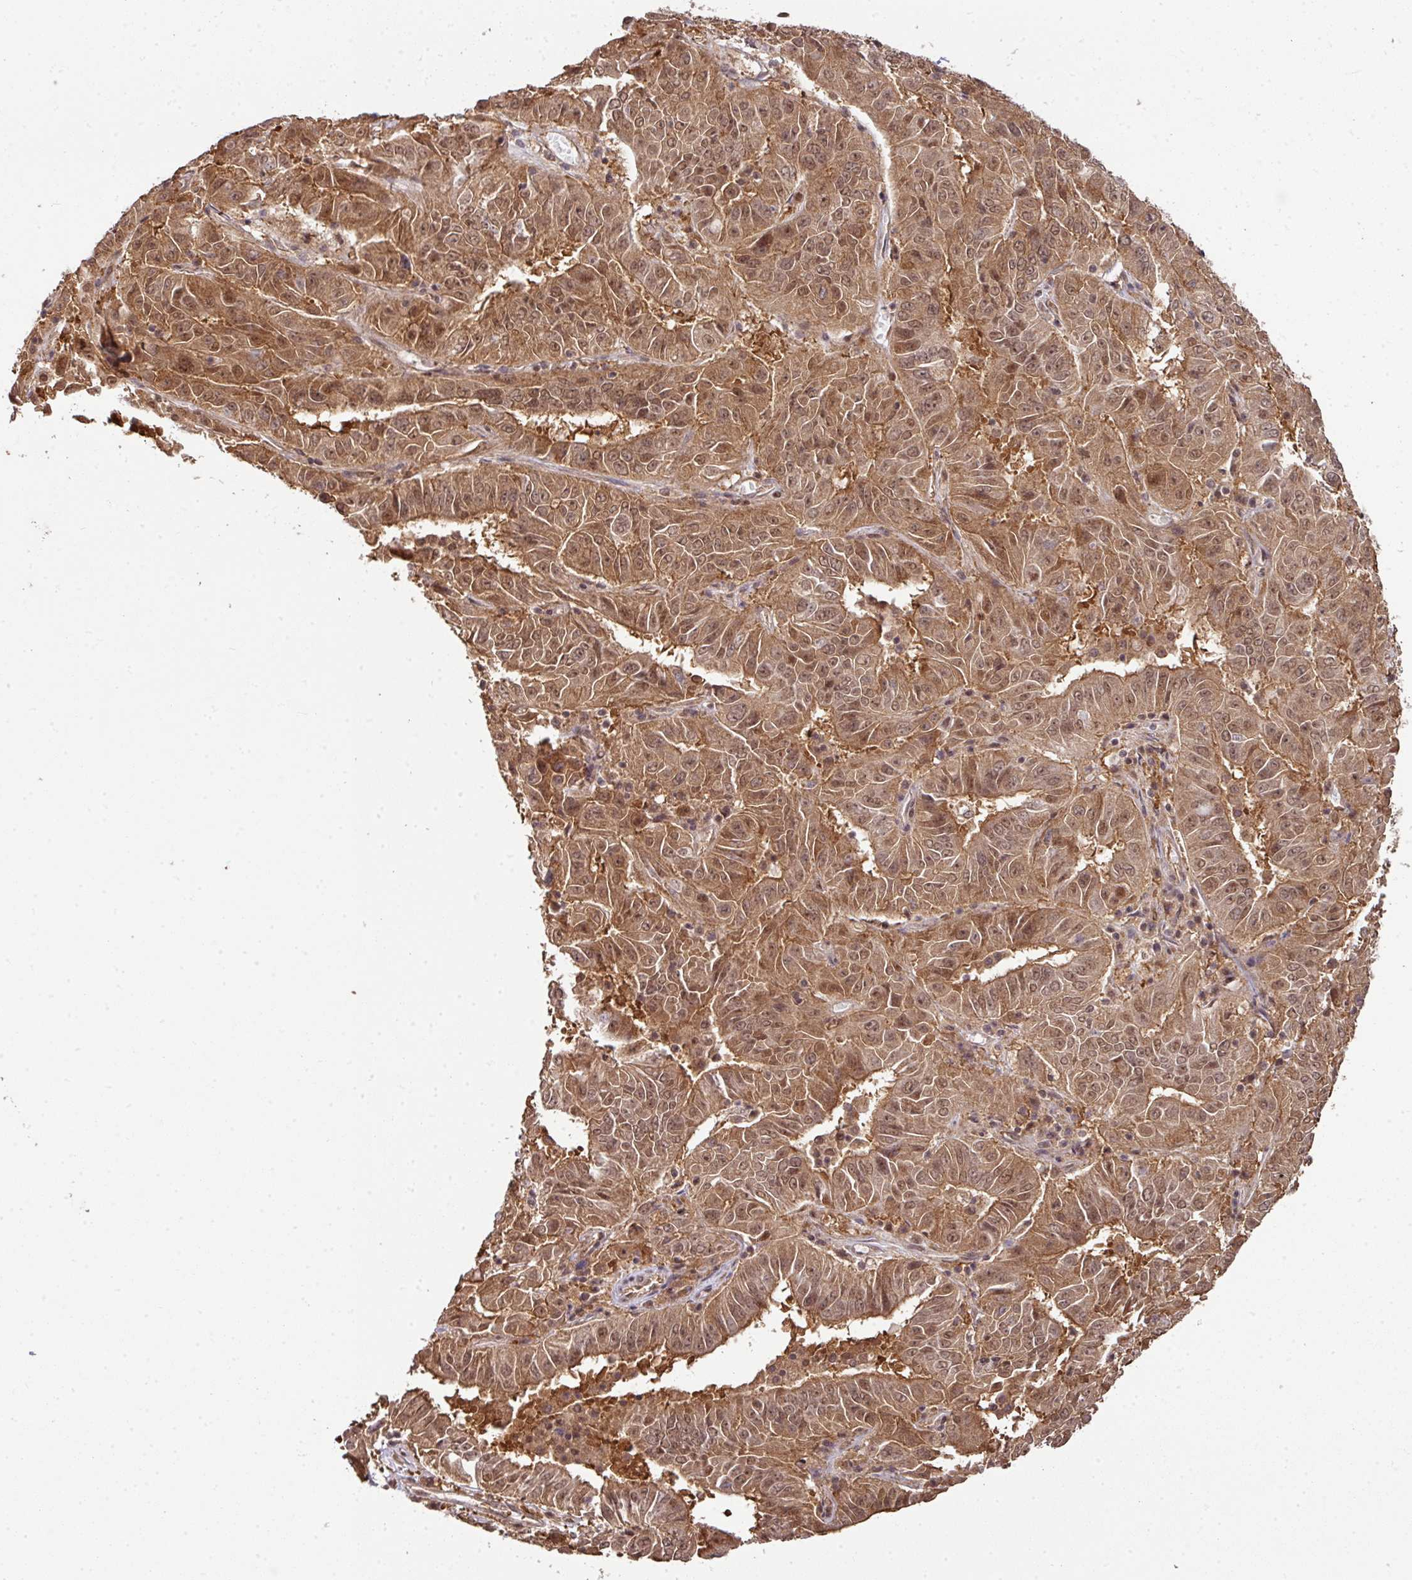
{"staining": {"intensity": "moderate", "quantity": ">75%", "location": "cytoplasmic/membranous,nuclear"}, "tissue": "pancreatic cancer", "cell_type": "Tumor cells", "image_type": "cancer", "snomed": [{"axis": "morphology", "description": "Adenocarcinoma, NOS"}, {"axis": "topography", "description": "Pancreas"}], "caption": "Pancreatic cancer (adenocarcinoma) stained with DAB IHC reveals medium levels of moderate cytoplasmic/membranous and nuclear staining in about >75% of tumor cells.", "gene": "ANKRD18A", "patient": {"sex": "male", "age": 63}}